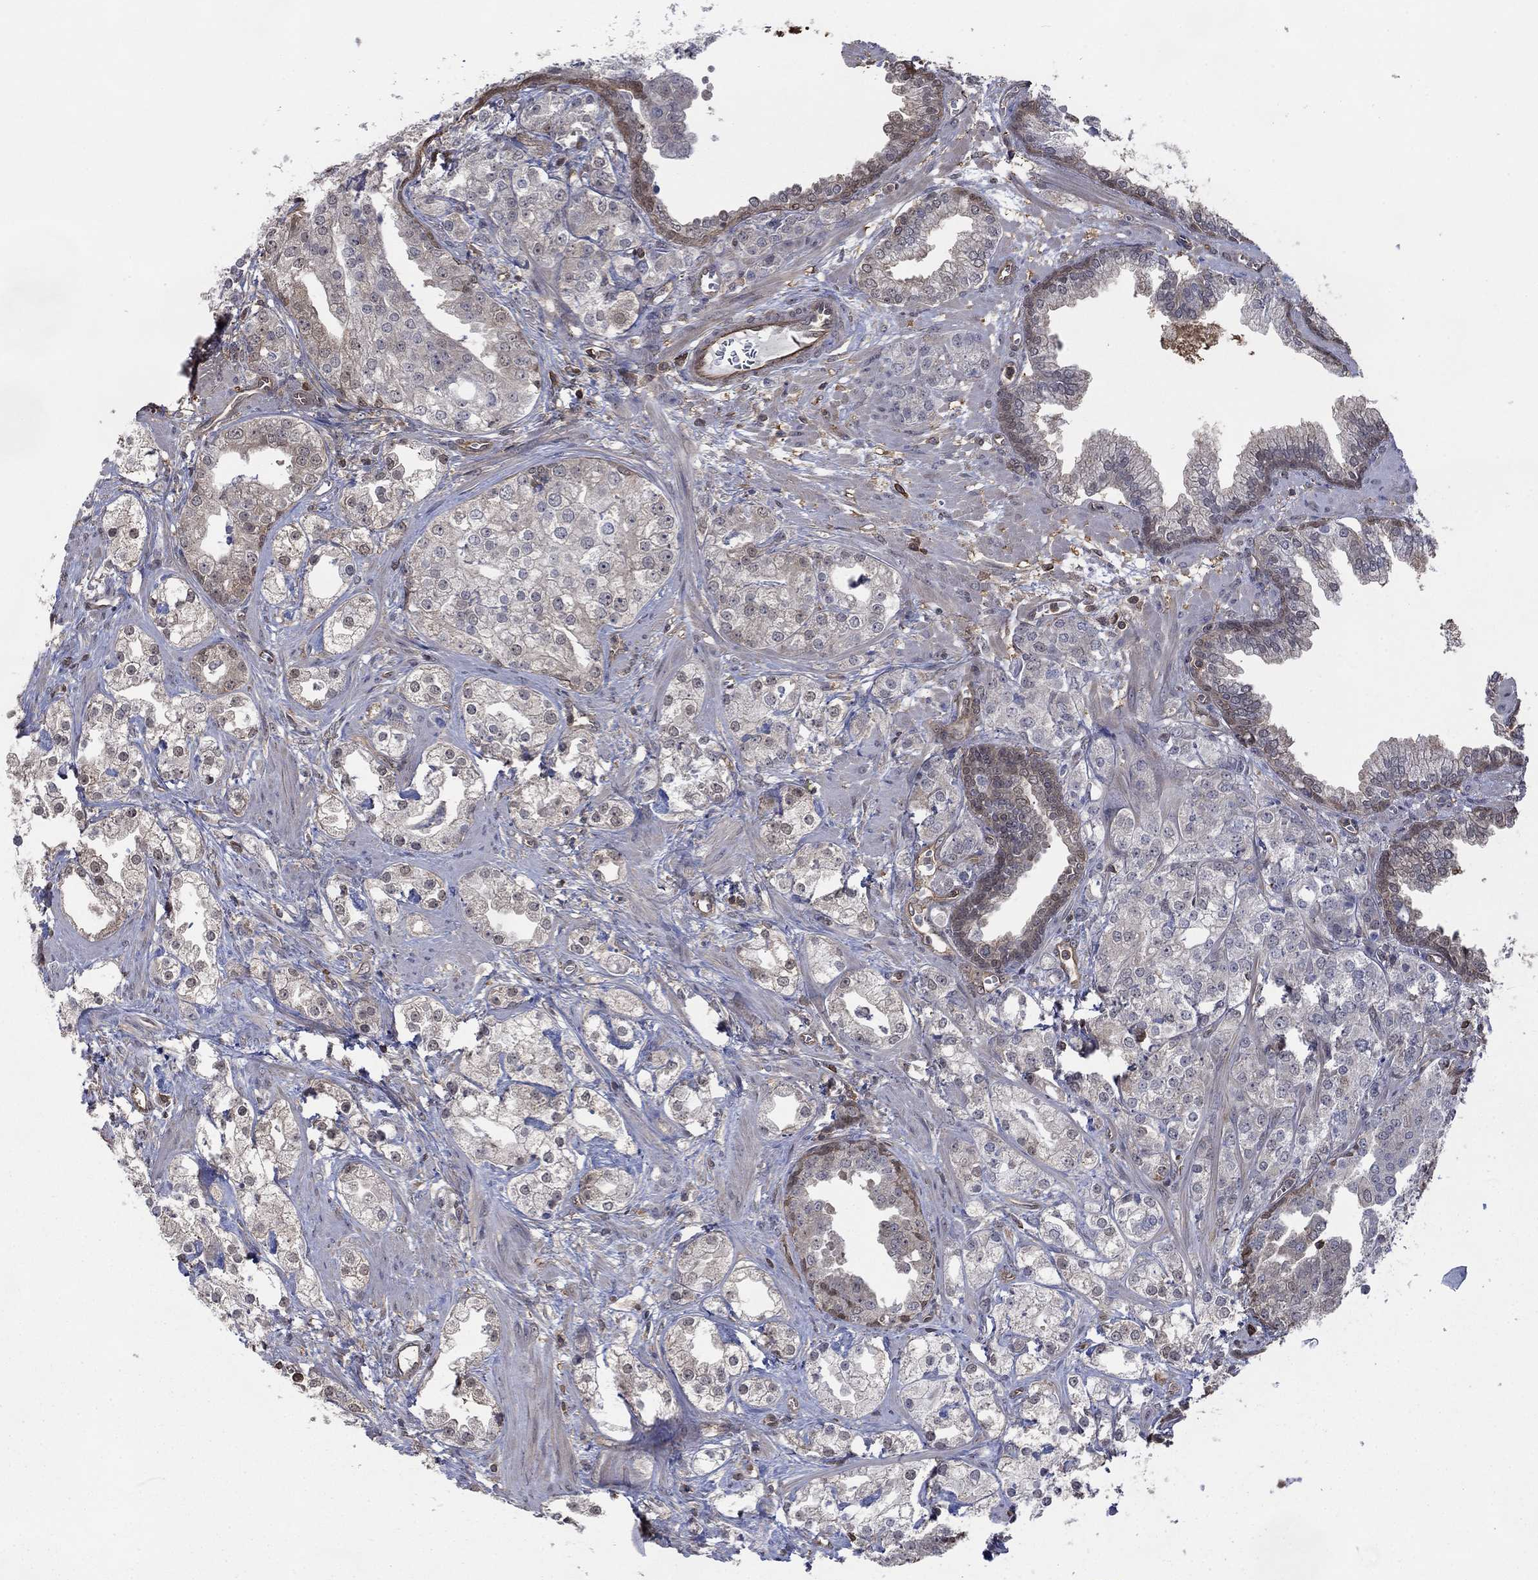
{"staining": {"intensity": "negative", "quantity": "none", "location": "none"}, "tissue": "prostate cancer", "cell_type": "Tumor cells", "image_type": "cancer", "snomed": [{"axis": "morphology", "description": "Adenocarcinoma, NOS"}, {"axis": "topography", "description": "Prostate and seminal vesicle, NOS"}, {"axis": "topography", "description": "Prostate"}], "caption": "Prostate cancer was stained to show a protein in brown. There is no significant staining in tumor cells. (DAB (3,3'-diaminobenzidine) IHC, high magnification).", "gene": "RNF114", "patient": {"sex": "male", "age": 62}}